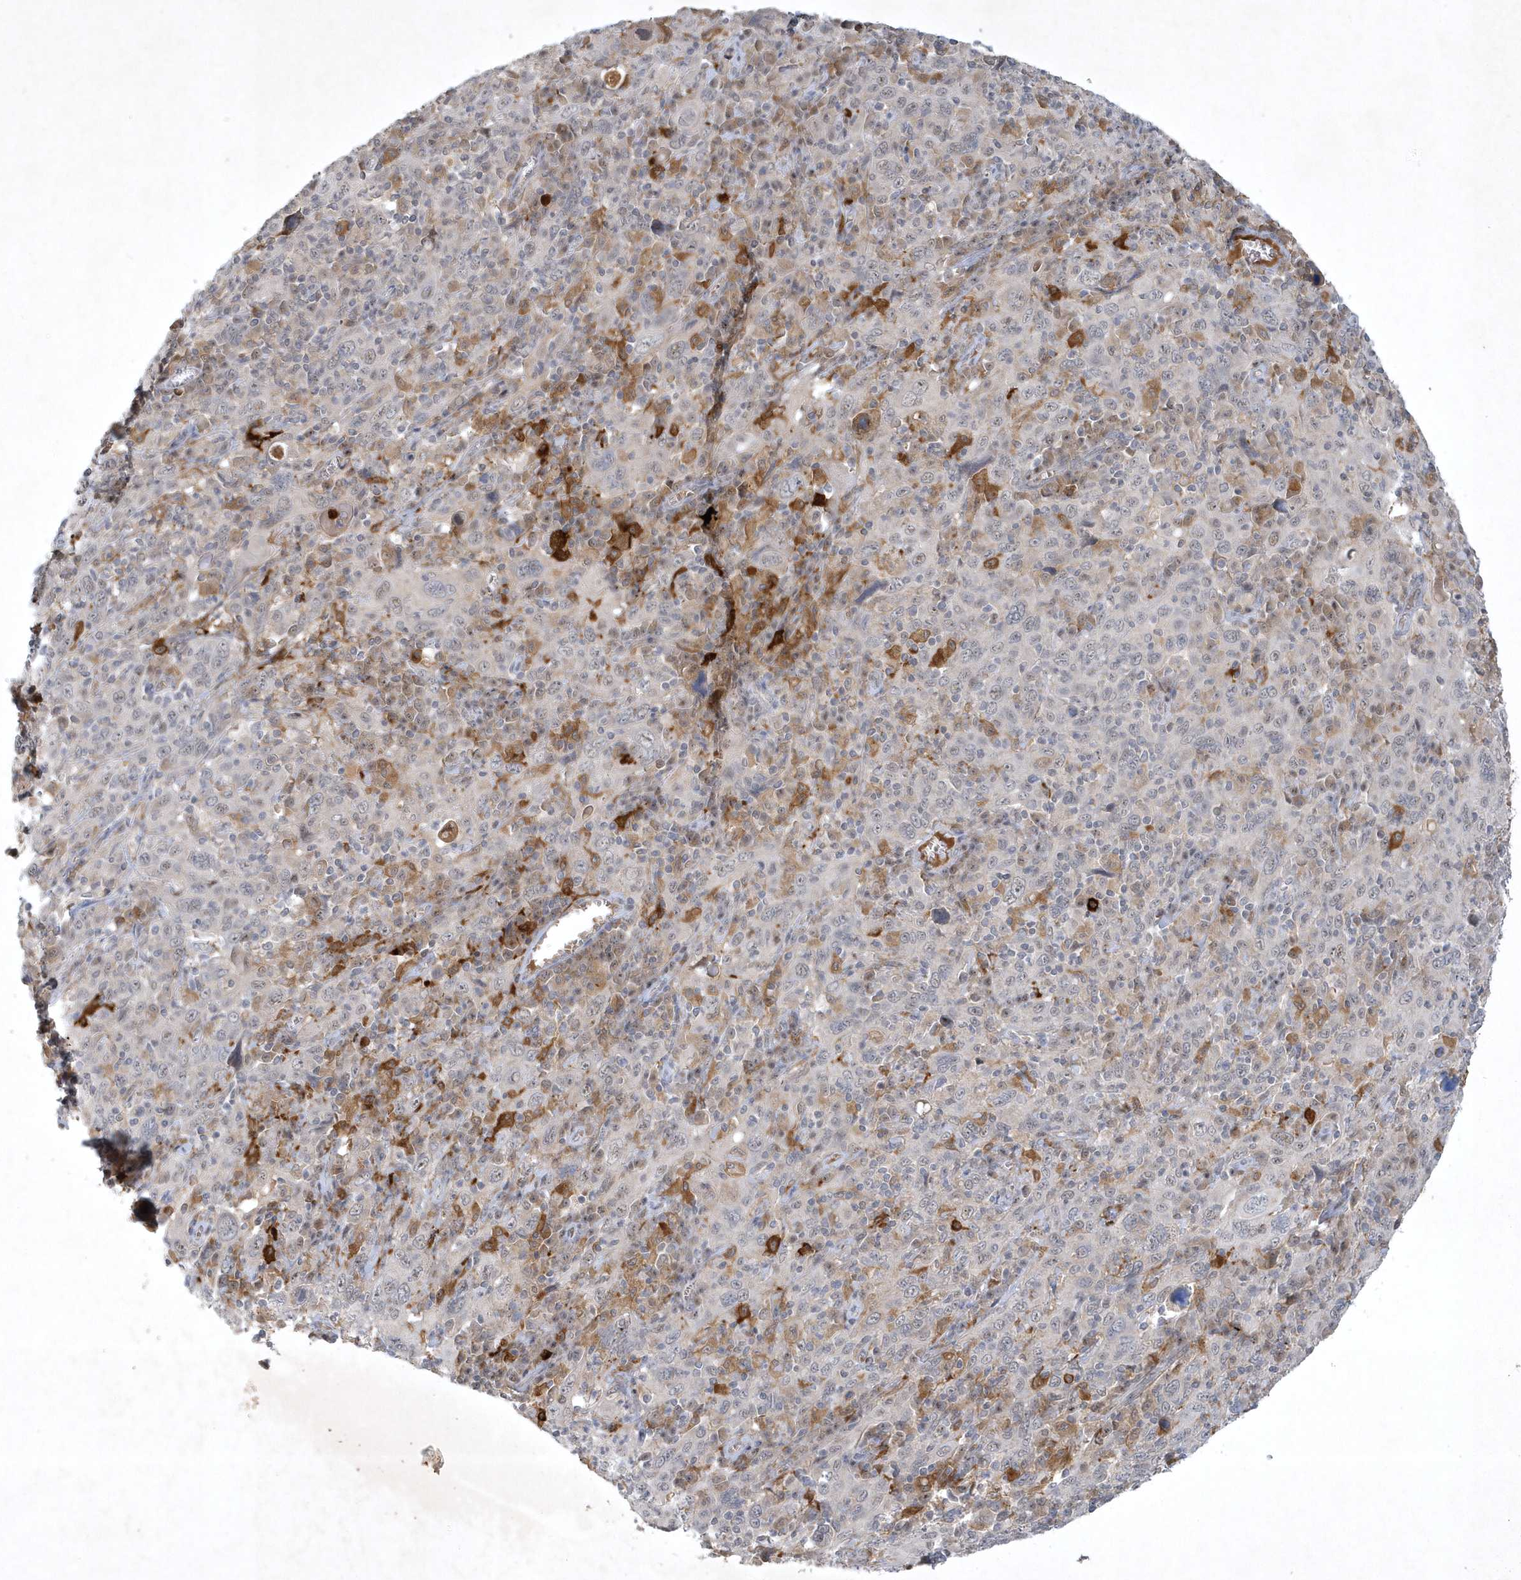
{"staining": {"intensity": "negative", "quantity": "none", "location": "none"}, "tissue": "cervical cancer", "cell_type": "Tumor cells", "image_type": "cancer", "snomed": [{"axis": "morphology", "description": "Squamous cell carcinoma, NOS"}, {"axis": "topography", "description": "Cervix"}], "caption": "DAB (3,3'-diaminobenzidine) immunohistochemical staining of cervical cancer (squamous cell carcinoma) demonstrates no significant positivity in tumor cells.", "gene": "THG1L", "patient": {"sex": "female", "age": 46}}